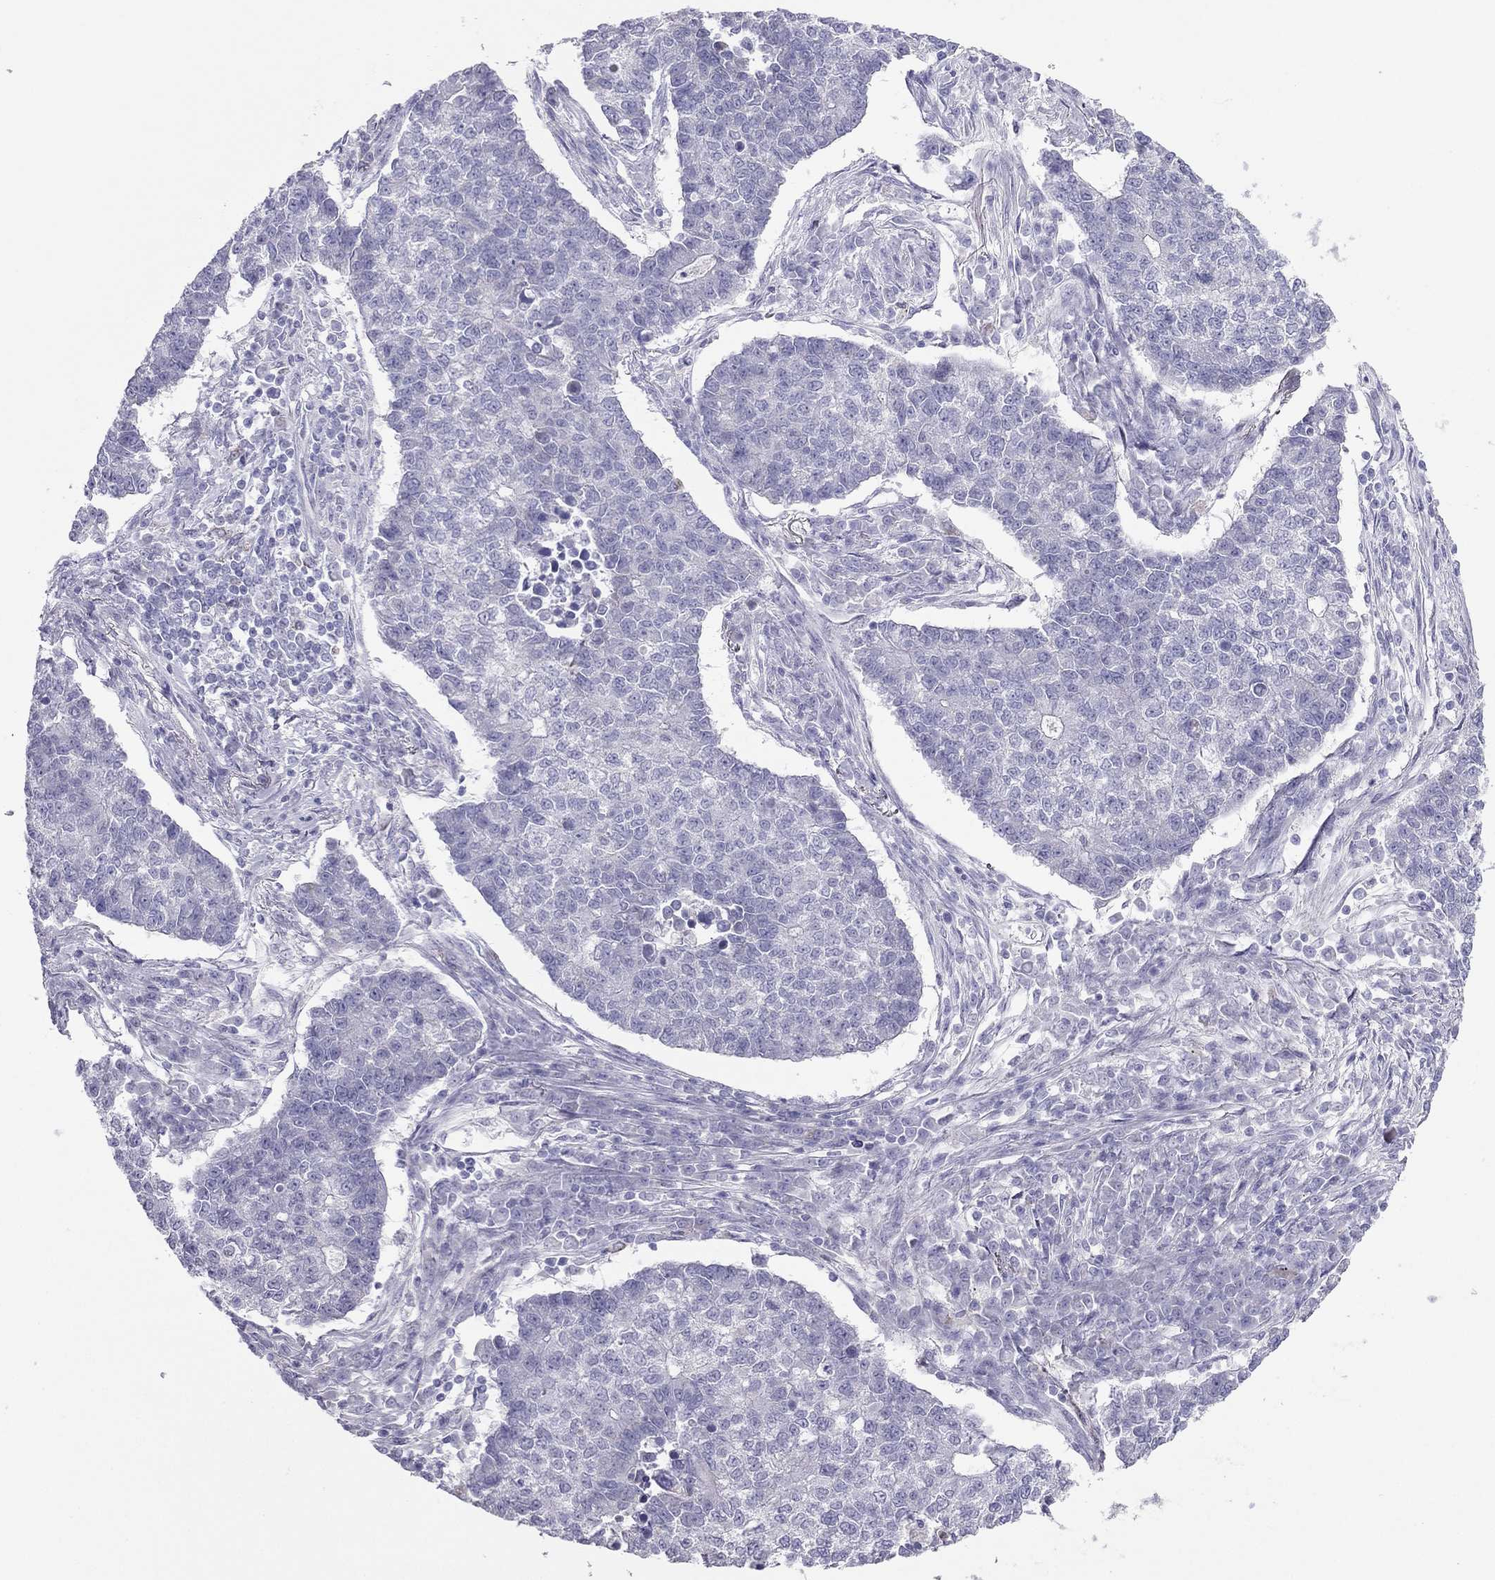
{"staining": {"intensity": "negative", "quantity": "none", "location": "none"}, "tissue": "lung cancer", "cell_type": "Tumor cells", "image_type": "cancer", "snomed": [{"axis": "morphology", "description": "Adenocarcinoma, NOS"}, {"axis": "topography", "description": "Lung"}], "caption": "High power microscopy micrograph of an immunohistochemistry image of lung cancer, revealing no significant positivity in tumor cells.", "gene": "MAEL", "patient": {"sex": "male", "age": 57}}